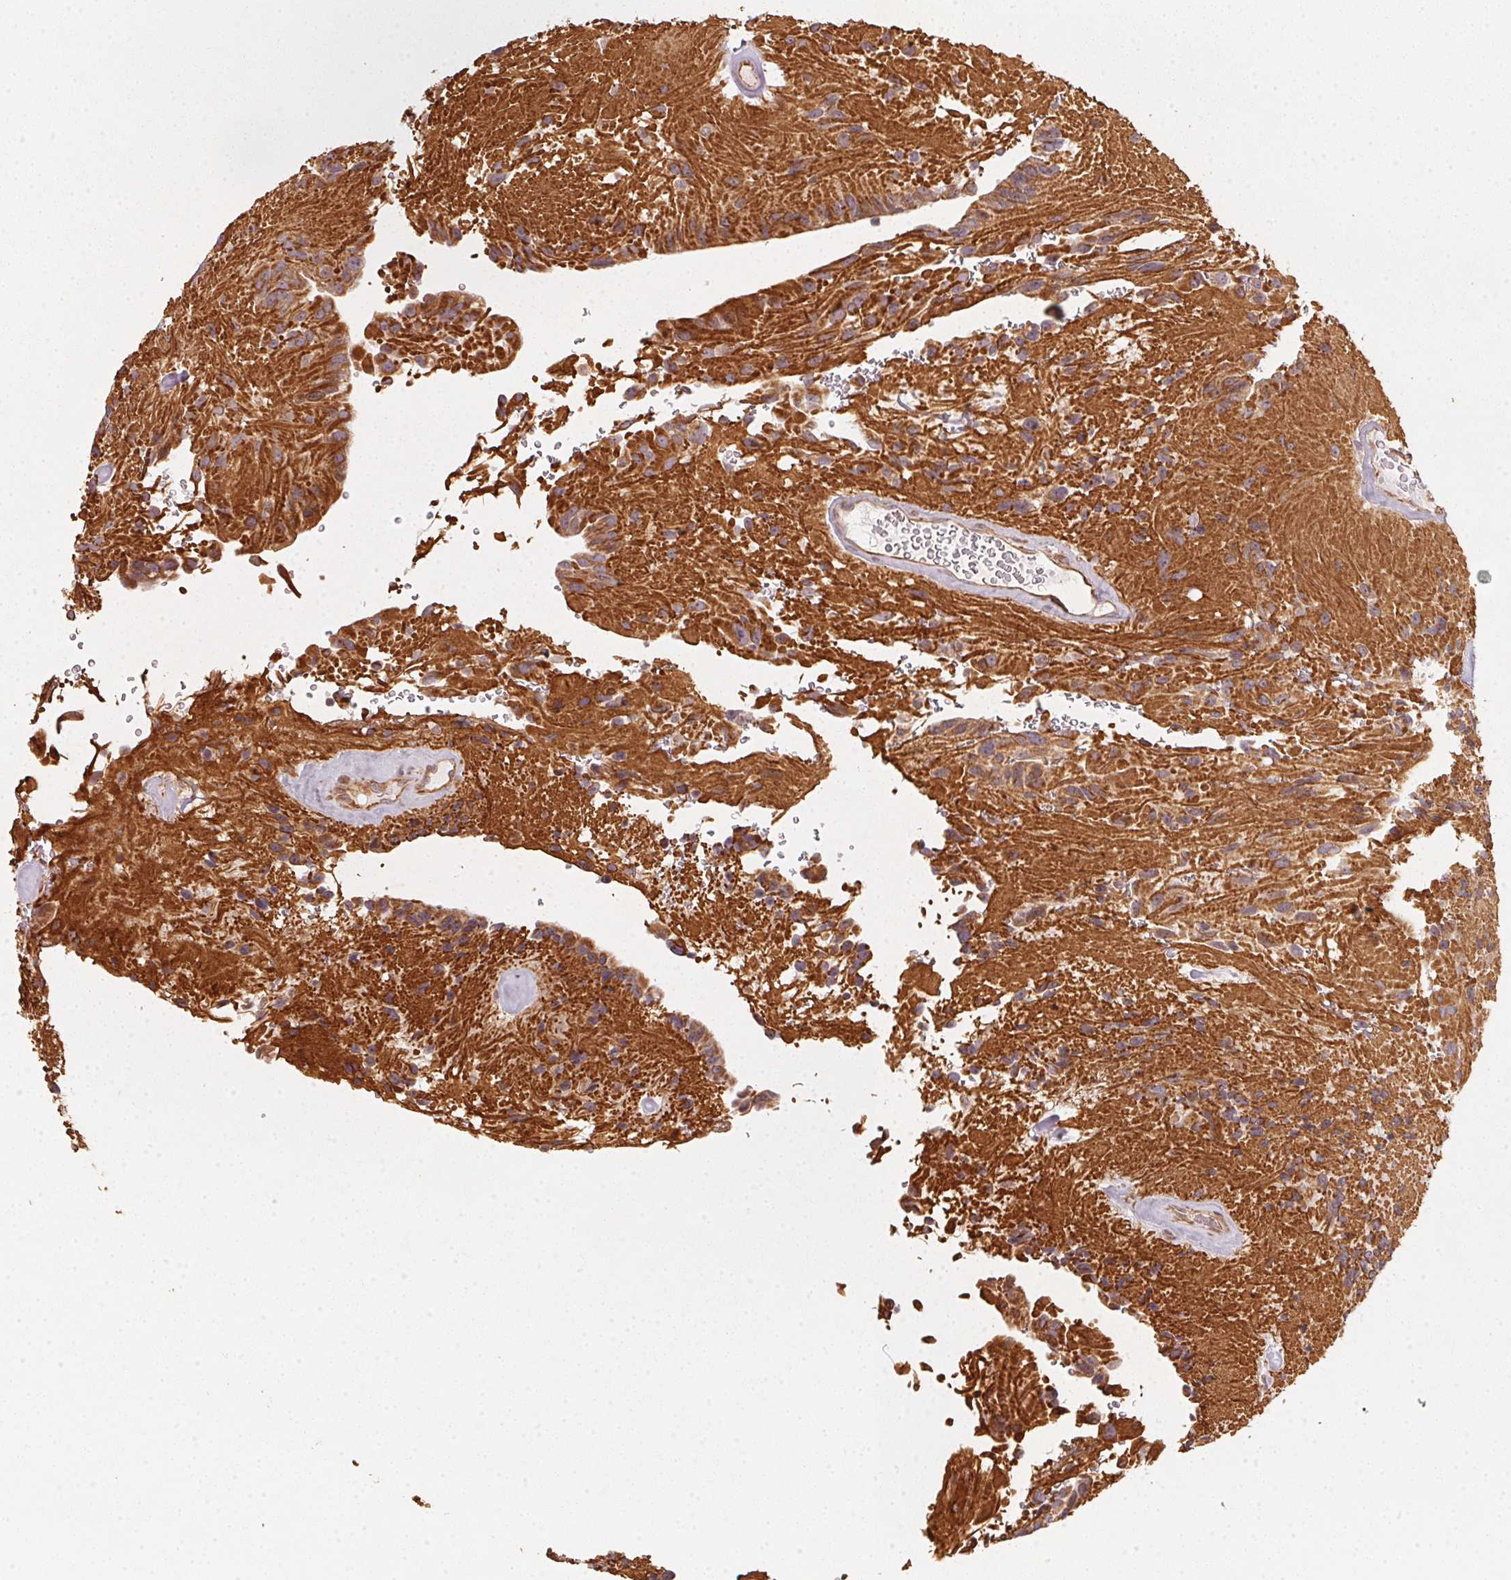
{"staining": {"intensity": "moderate", "quantity": "25%-75%", "location": "cytoplasmic/membranous"}, "tissue": "glioma", "cell_type": "Tumor cells", "image_type": "cancer", "snomed": [{"axis": "morphology", "description": "Glioma, malignant, Low grade"}, {"axis": "topography", "description": "Brain"}], "caption": "A histopathology image of human malignant glioma (low-grade) stained for a protein demonstrates moderate cytoplasmic/membranous brown staining in tumor cells.", "gene": "FOXR2", "patient": {"sex": "male", "age": 31}}